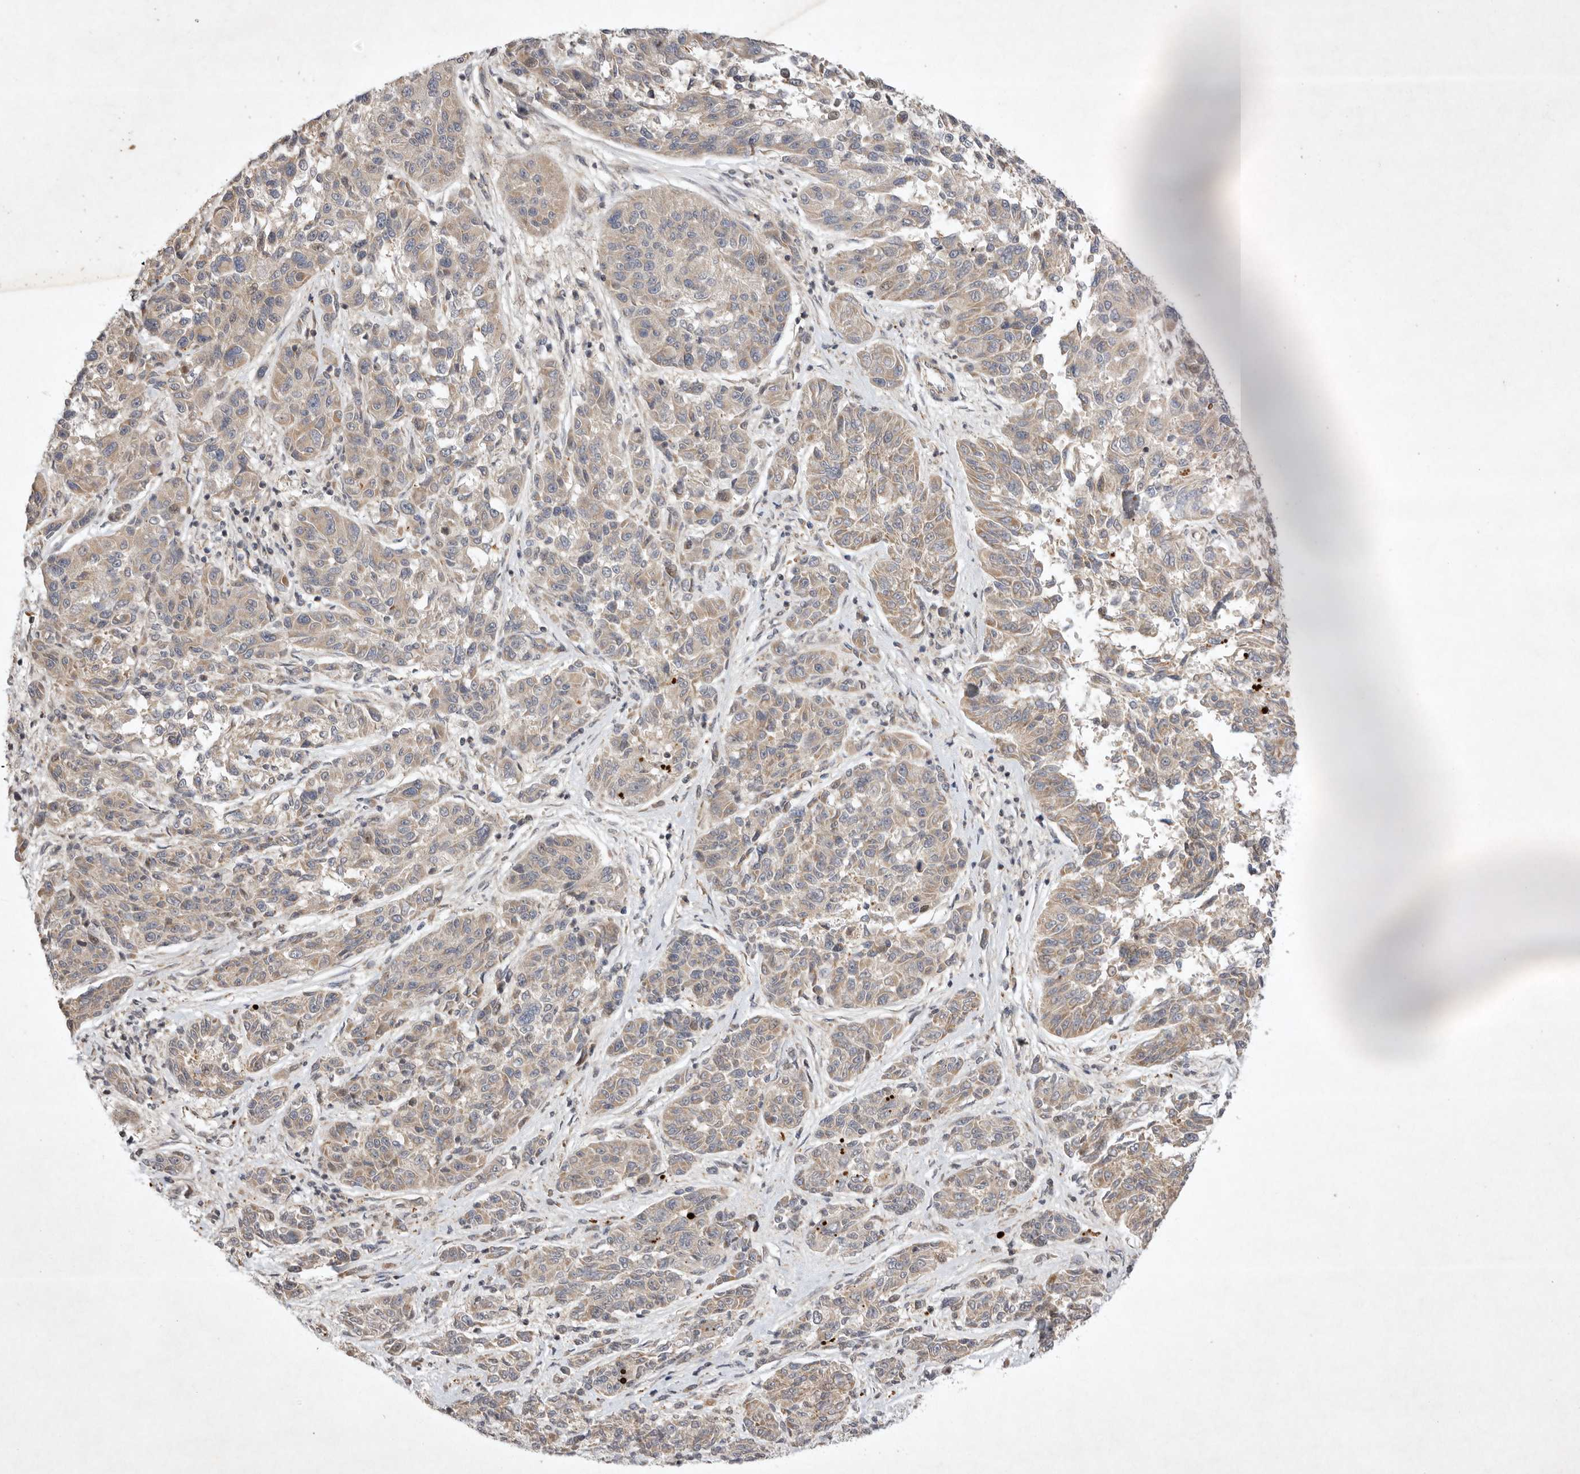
{"staining": {"intensity": "weak", "quantity": ">75%", "location": "cytoplasmic/membranous"}, "tissue": "melanoma", "cell_type": "Tumor cells", "image_type": "cancer", "snomed": [{"axis": "morphology", "description": "Malignant melanoma, NOS"}, {"axis": "topography", "description": "Skin"}], "caption": "Melanoma tissue reveals weak cytoplasmic/membranous expression in approximately >75% of tumor cells, visualized by immunohistochemistry.", "gene": "EIF2AK1", "patient": {"sex": "male", "age": 53}}